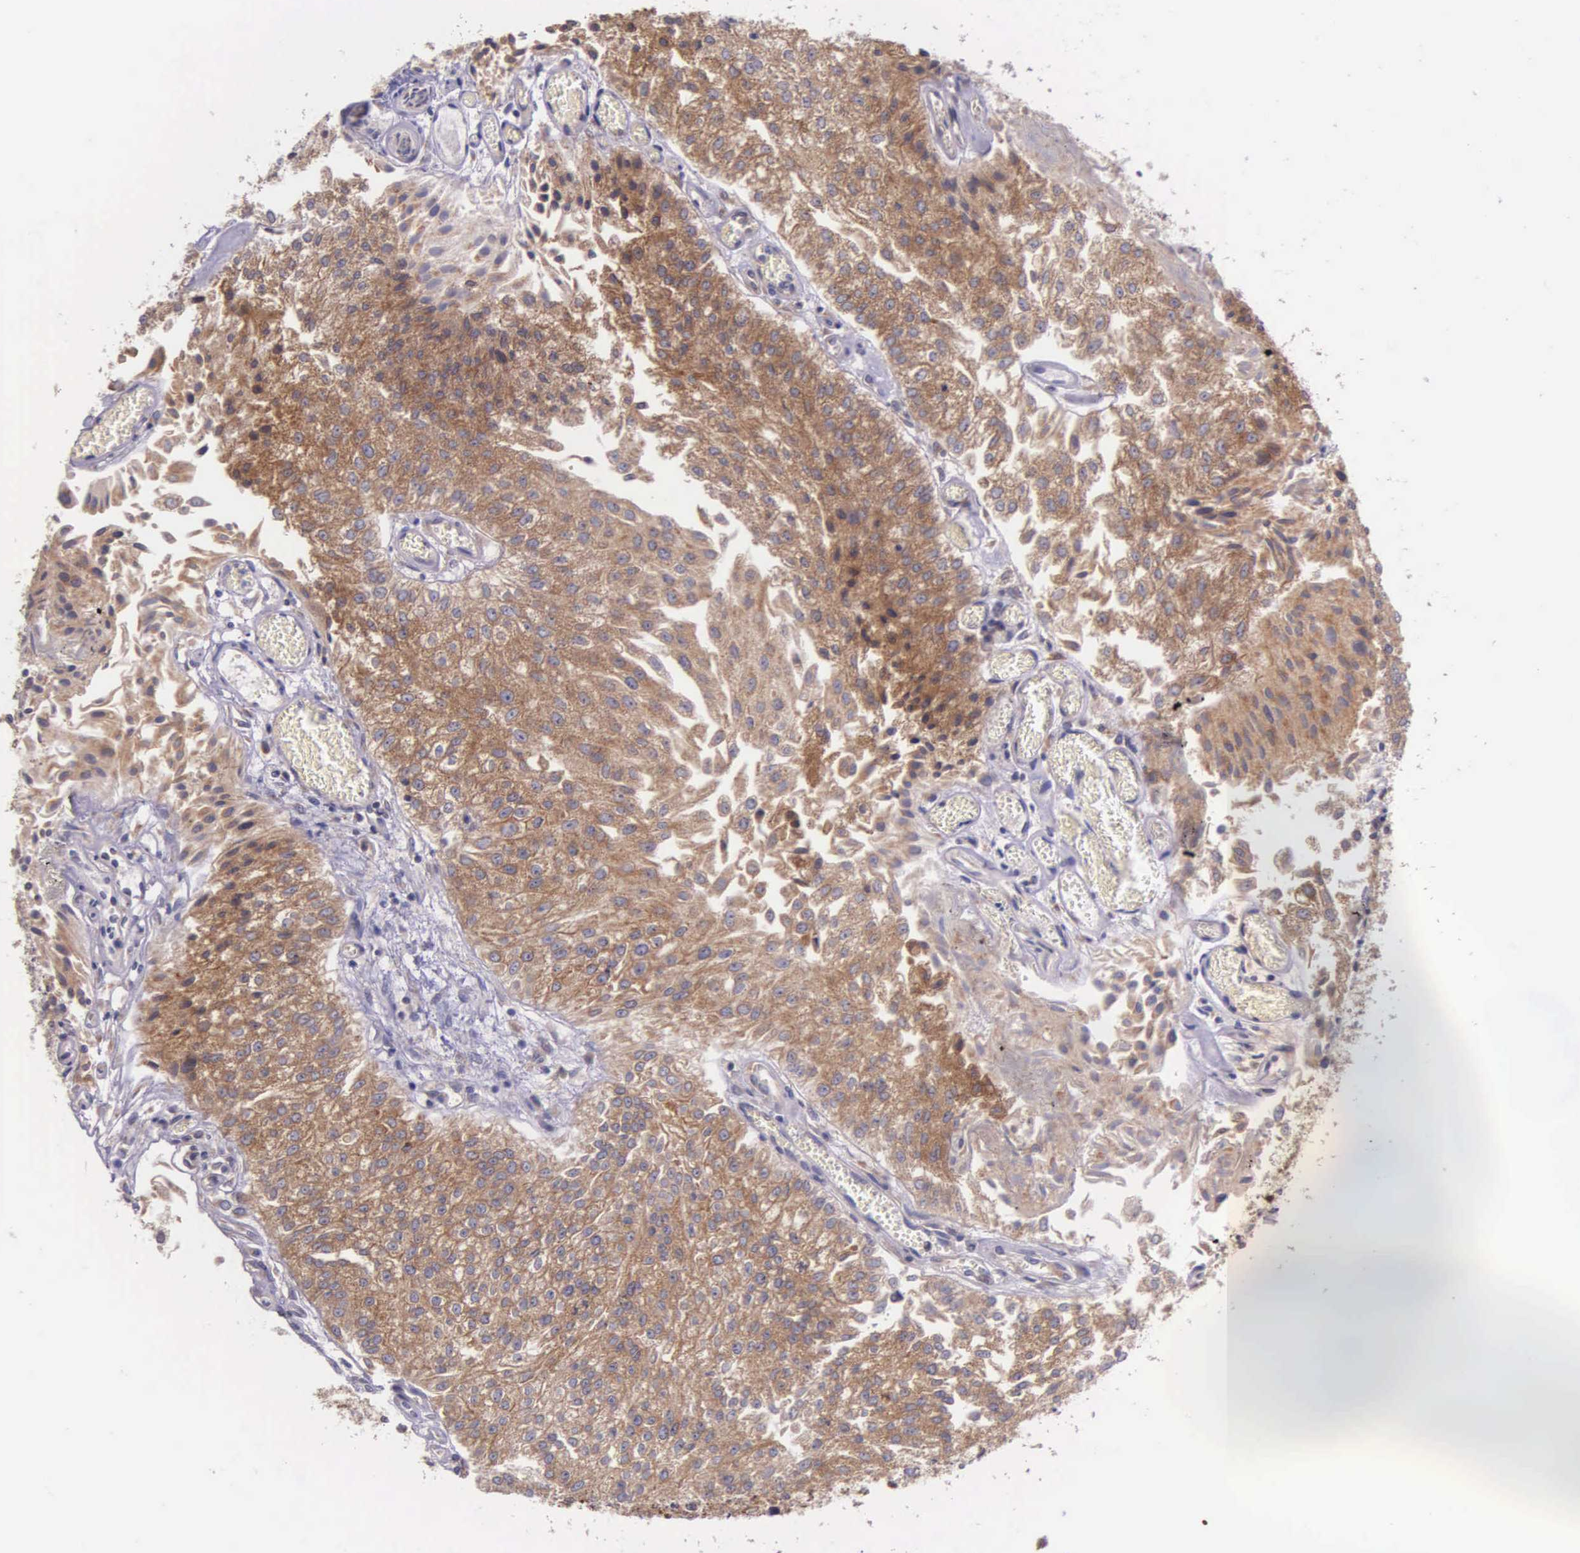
{"staining": {"intensity": "moderate", "quantity": ">75%", "location": "cytoplasmic/membranous"}, "tissue": "urothelial cancer", "cell_type": "Tumor cells", "image_type": "cancer", "snomed": [{"axis": "morphology", "description": "Urothelial carcinoma, Low grade"}, {"axis": "topography", "description": "Urinary bladder"}], "caption": "Protein analysis of low-grade urothelial carcinoma tissue shows moderate cytoplasmic/membranous staining in about >75% of tumor cells.", "gene": "NSDHL", "patient": {"sex": "male", "age": 86}}